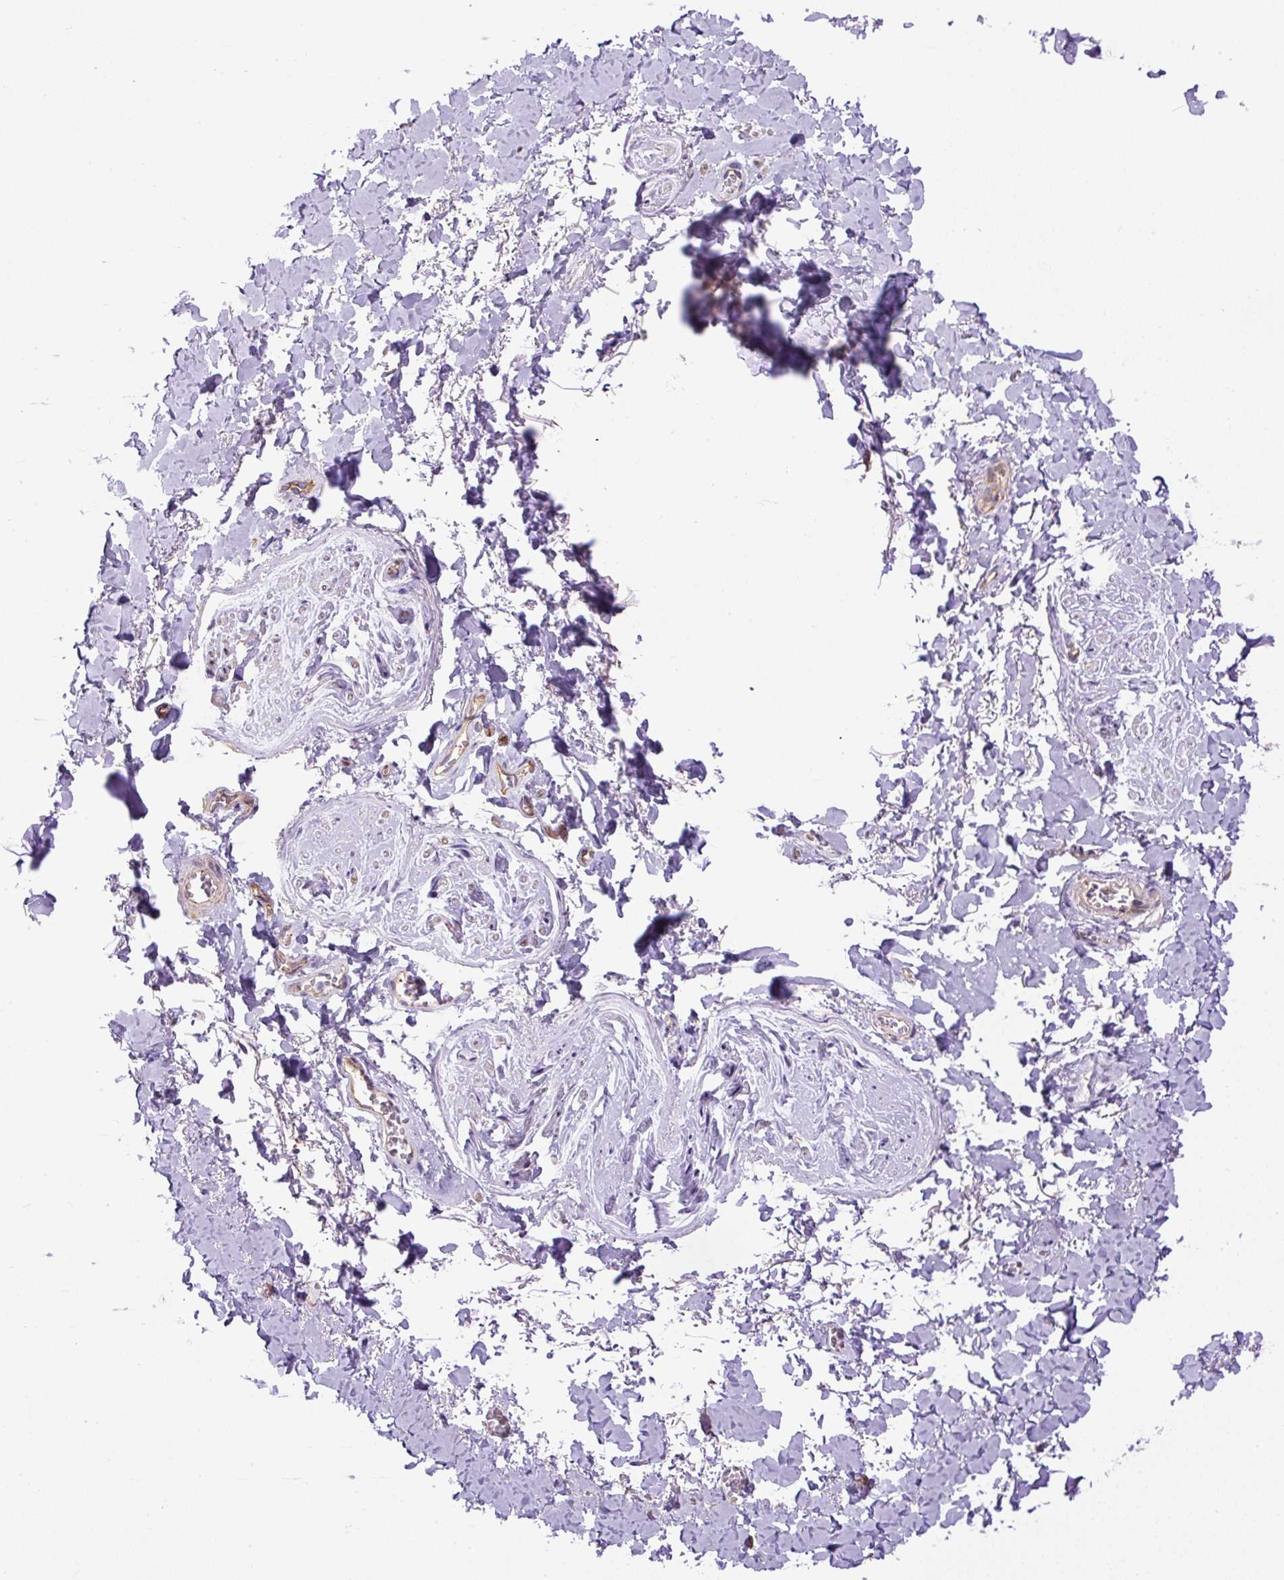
{"staining": {"intensity": "negative", "quantity": "none", "location": "none"}, "tissue": "adipose tissue", "cell_type": "Adipocytes", "image_type": "normal", "snomed": [{"axis": "morphology", "description": "Normal tissue, NOS"}, {"axis": "topography", "description": "Vulva"}, {"axis": "topography", "description": "Vagina"}, {"axis": "topography", "description": "Peripheral nerve tissue"}], "caption": "IHC of benign human adipose tissue demonstrates no expression in adipocytes.", "gene": "PPME1", "patient": {"sex": "female", "age": 66}}